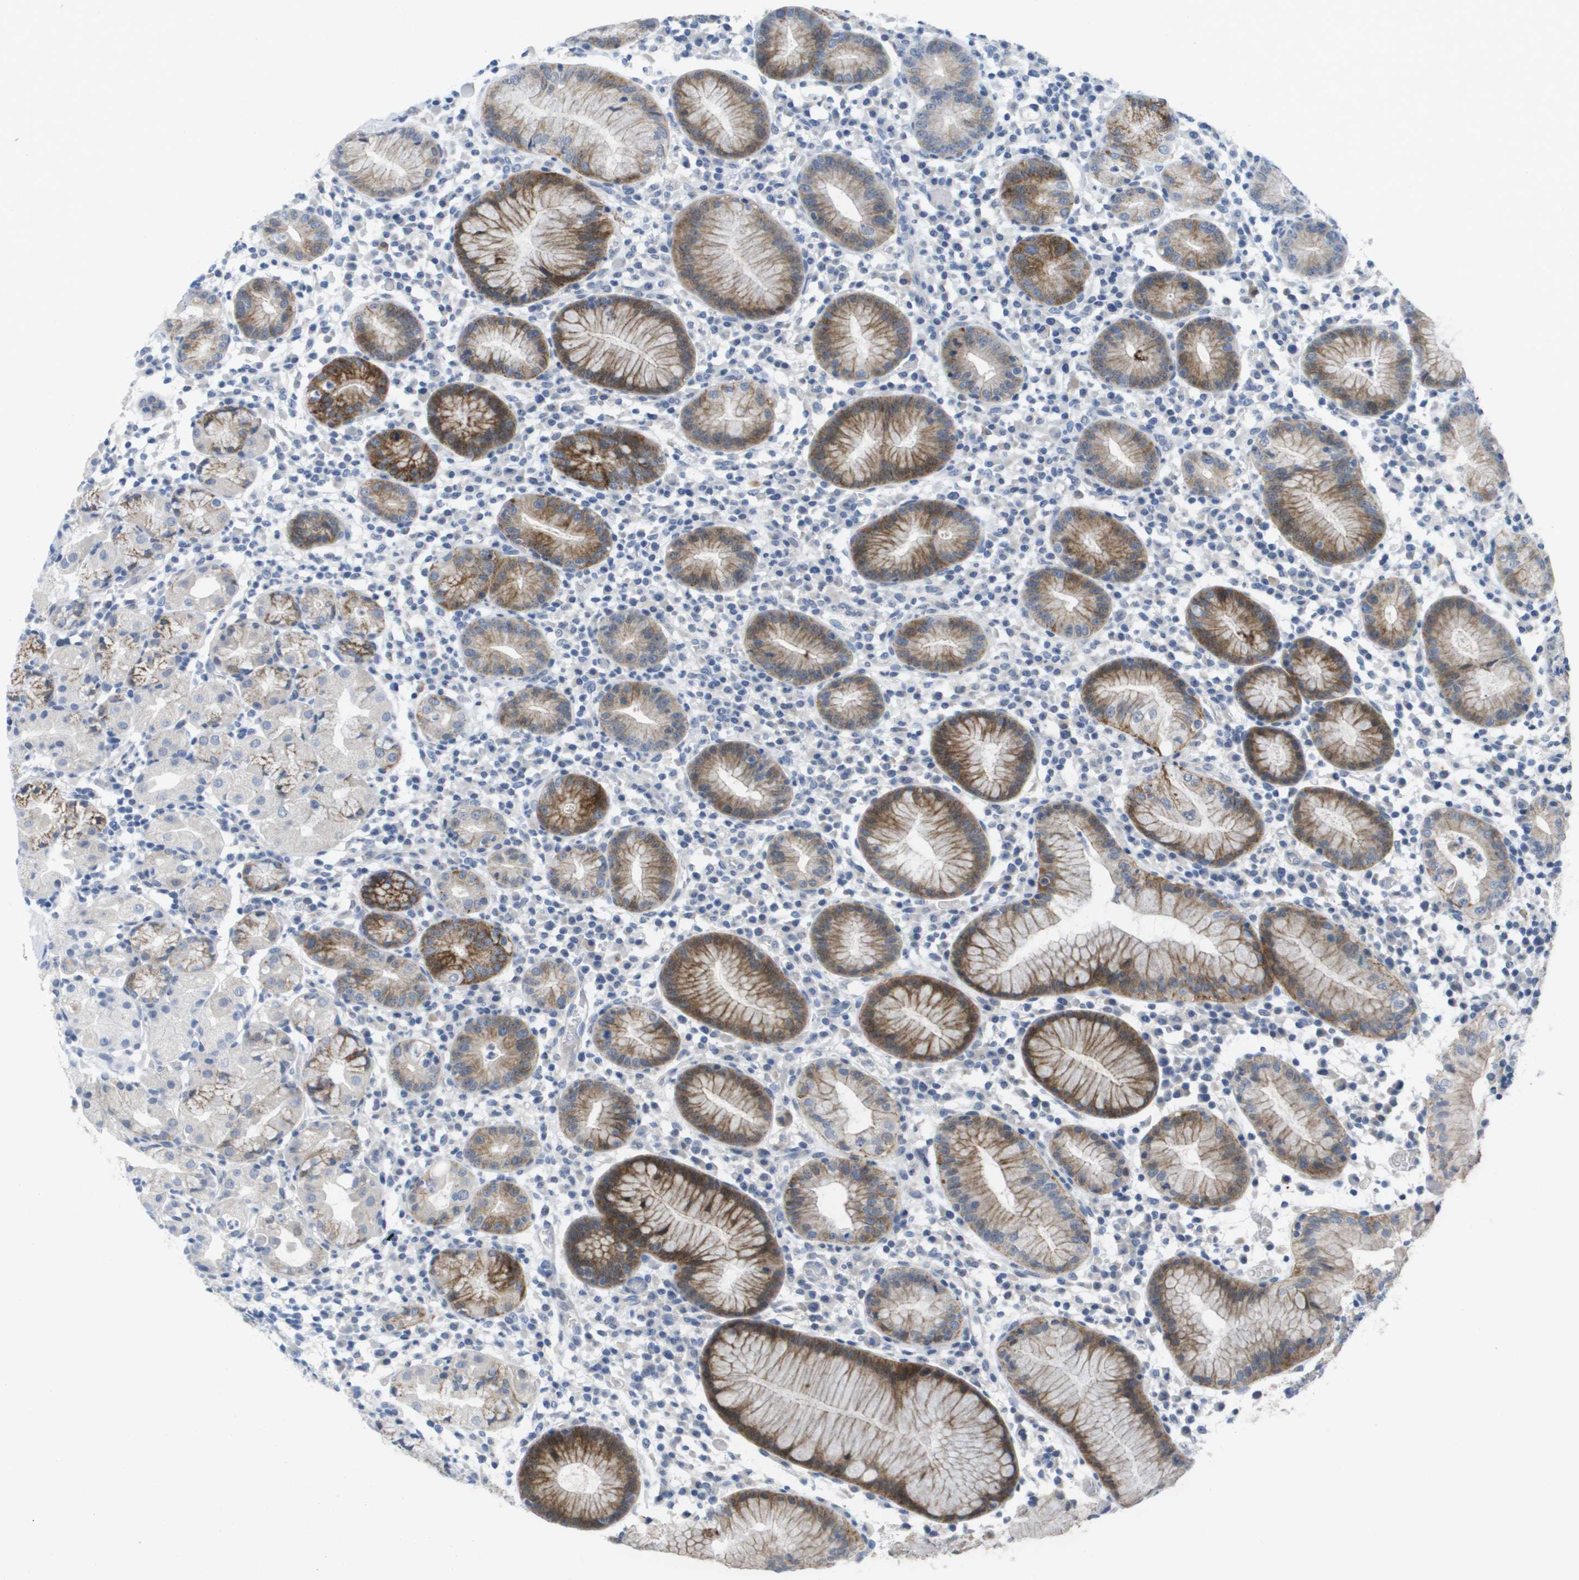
{"staining": {"intensity": "moderate", "quantity": "25%-75%", "location": "cytoplasmic/membranous"}, "tissue": "stomach", "cell_type": "Glandular cells", "image_type": "normal", "snomed": [{"axis": "morphology", "description": "Normal tissue, NOS"}, {"axis": "topography", "description": "Stomach"}, {"axis": "topography", "description": "Stomach, lower"}], "caption": "IHC (DAB (3,3'-diaminobenzidine)) staining of normal human stomach exhibits moderate cytoplasmic/membranous protein expression in about 25%-75% of glandular cells.", "gene": "PDE4A", "patient": {"sex": "female", "age": 75}}